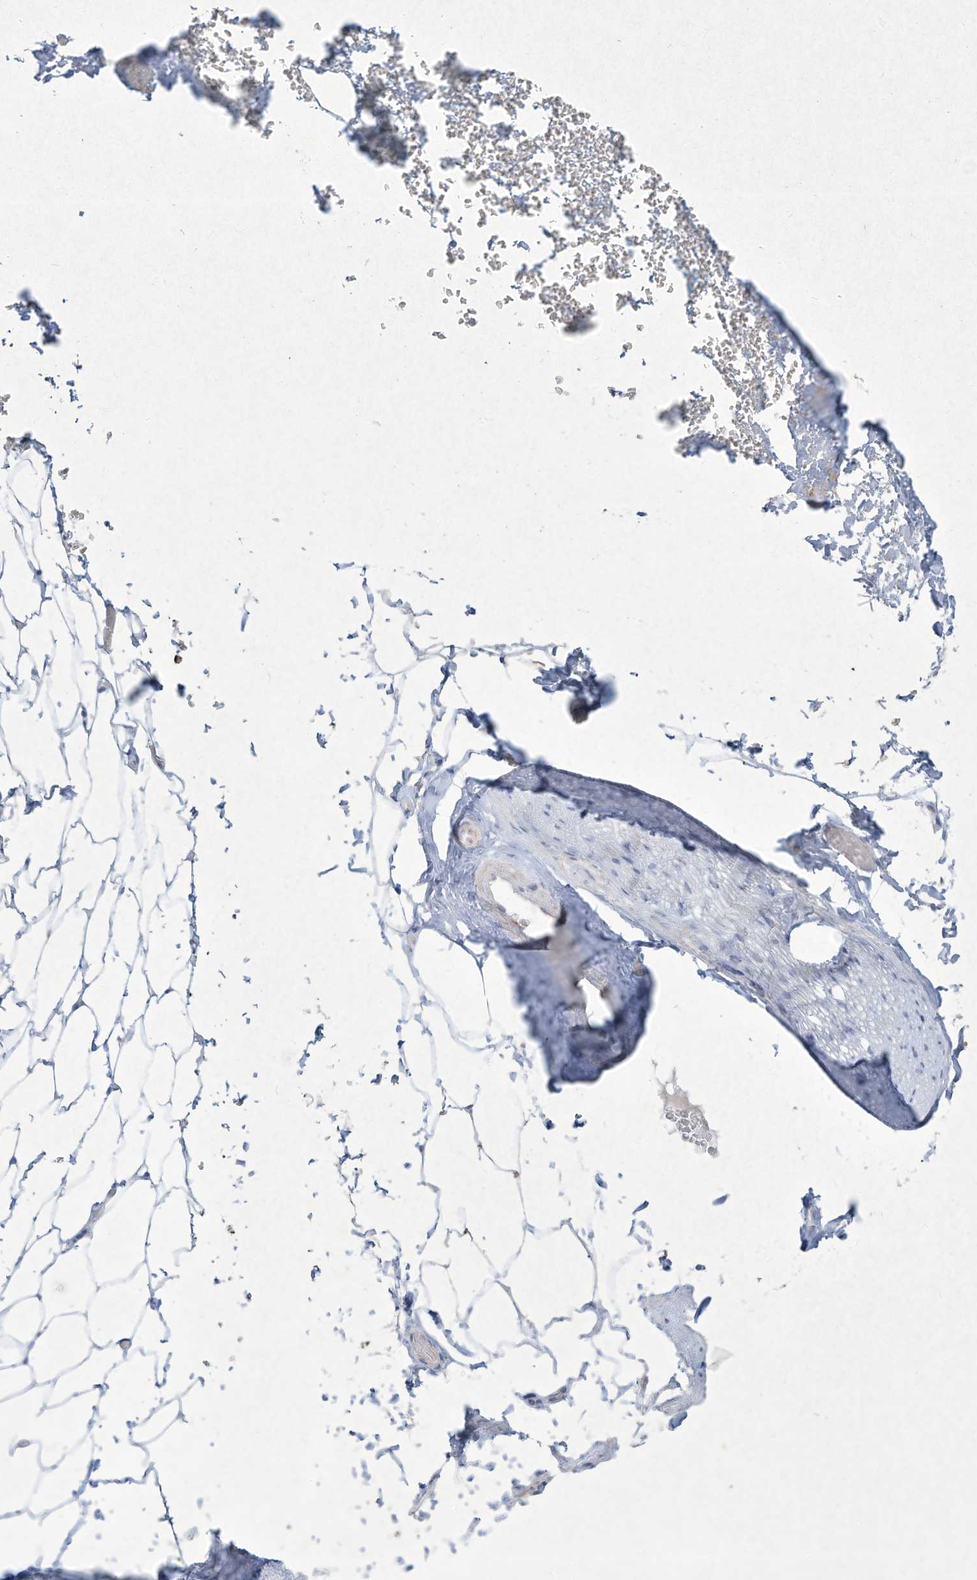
{"staining": {"intensity": "negative", "quantity": "none", "location": "none"}, "tissue": "adipose tissue", "cell_type": "Adipocytes", "image_type": "normal", "snomed": [{"axis": "morphology", "description": "Normal tissue, NOS"}, {"axis": "morphology", "description": "Adenocarcinoma, Low grade"}, {"axis": "topography", "description": "Prostate"}, {"axis": "topography", "description": "Peripheral nerve tissue"}], "caption": "This is an immunohistochemistry (IHC) micrograph of benign human adipose tissue. There is no expression in adipocytes.", "gene": "PAX6", "patient": {"sex": "male", "age": 63}}